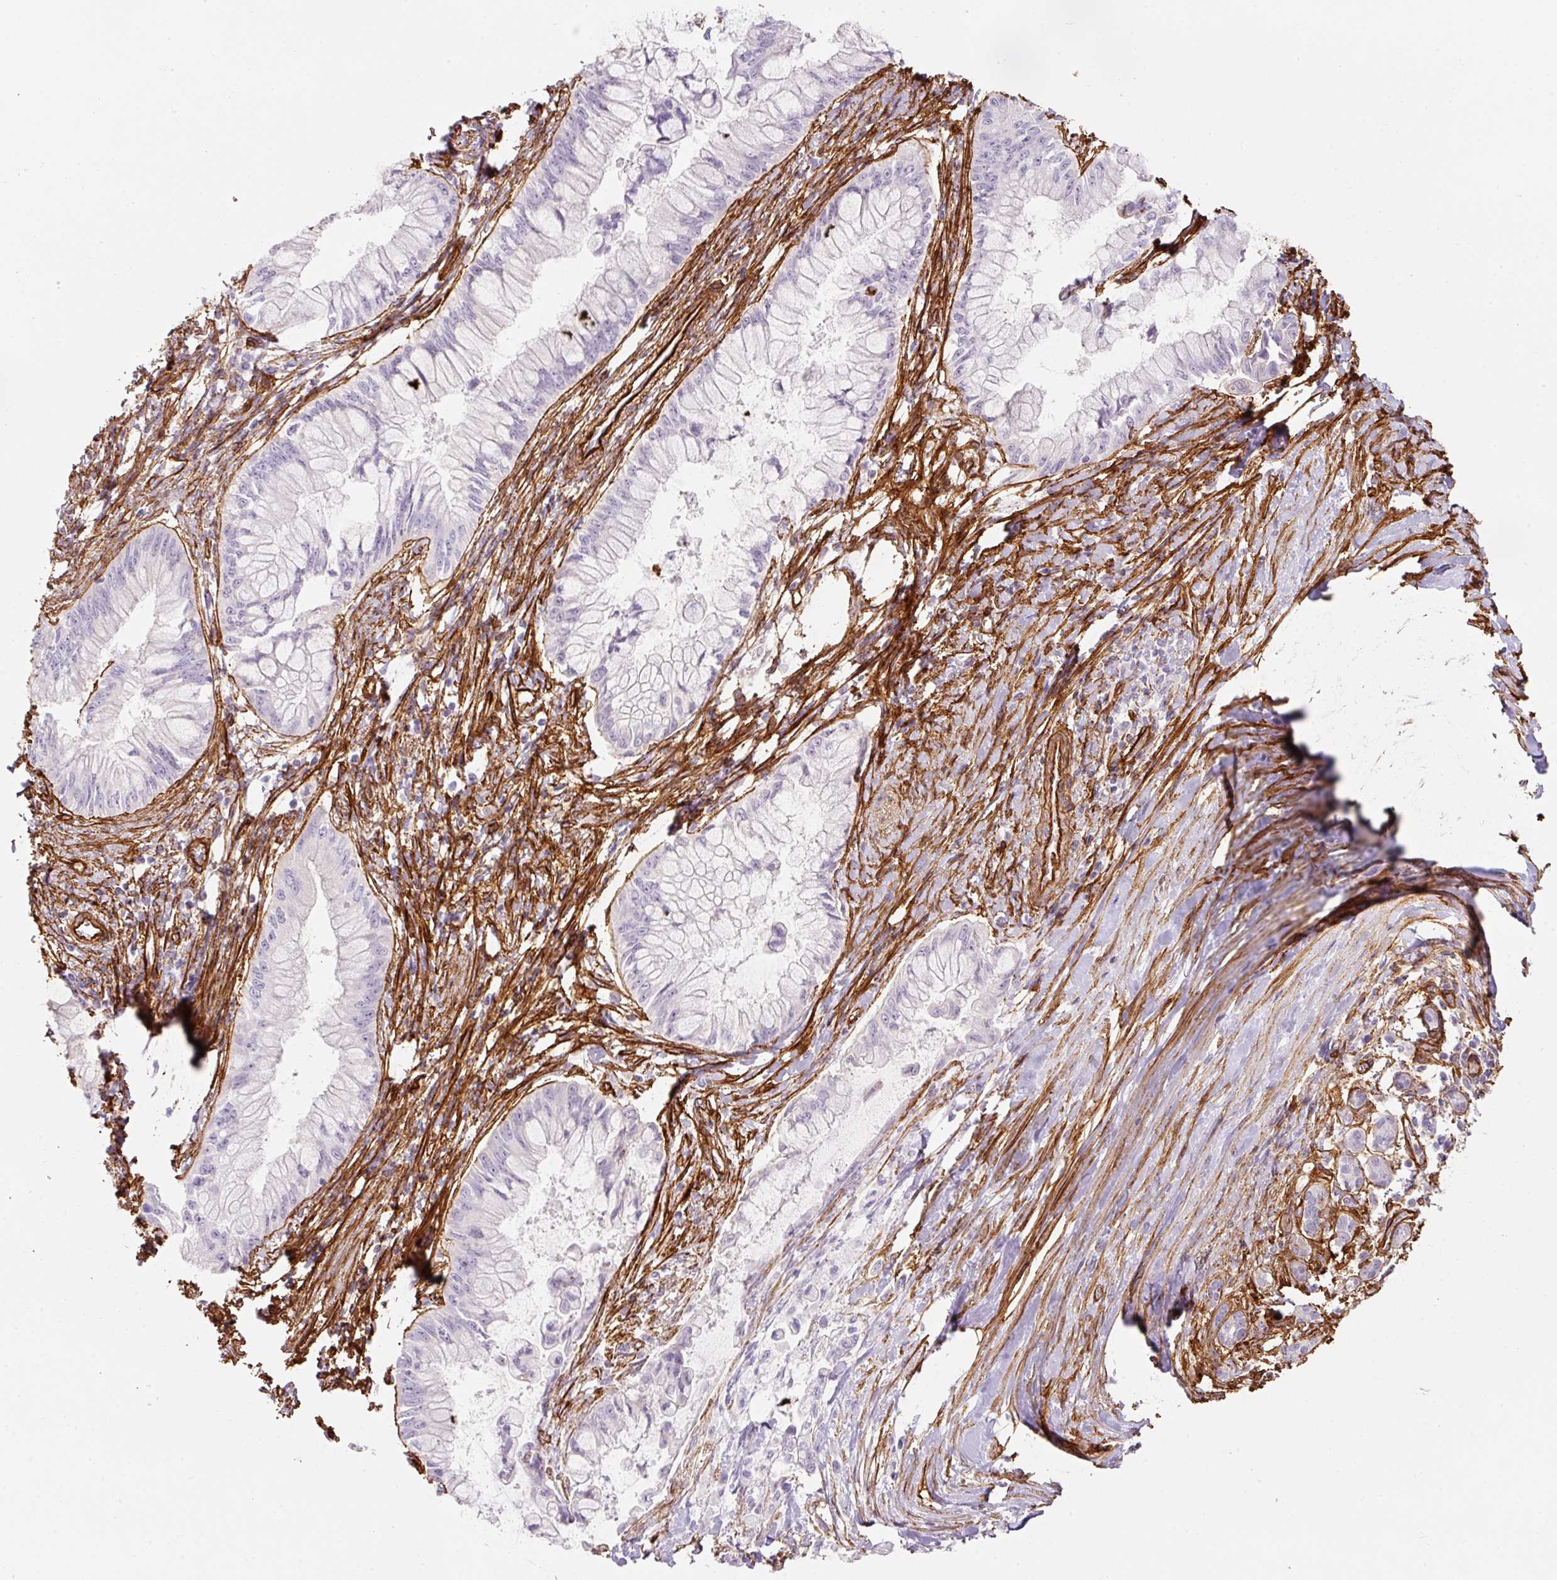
{"staining": {"intensity": "negative", "quantity": "none", "location": "none"}, "tissue": "pancreatic cancer", "cell_type": "Tumor cells", "image_type": "cancer", "snomed": [{"axis": "morphology", "description": "Adenocarcinoma, NOS"}, {"axis": "topography", "description": "Pancreas"}], "caption": "Histopathology image shows no significant protein expression in tumor cells of pancreatic adenocarcinoma.", "gene": "LOXL4", "patient": {"sex": "male", "age": 48}}